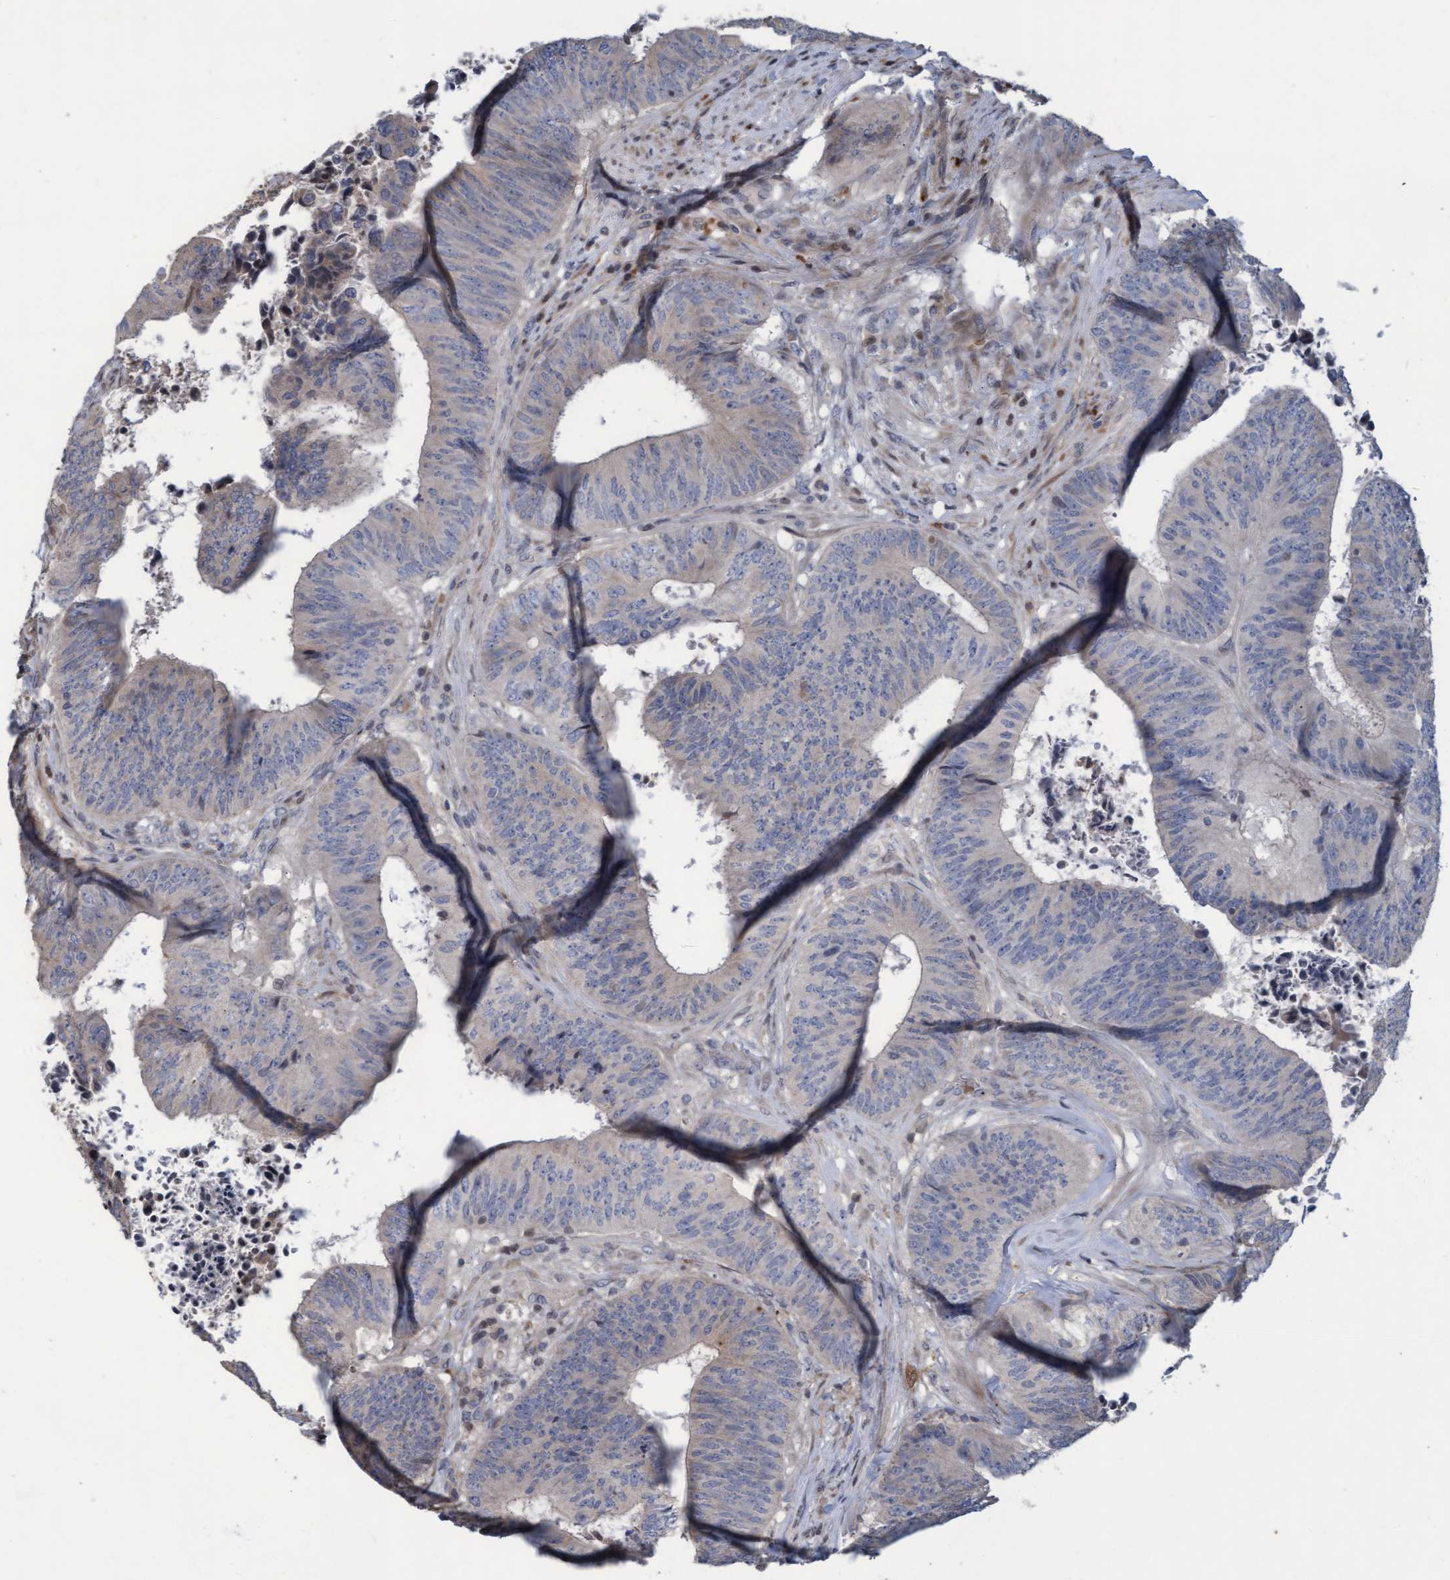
{"staining": {"intensity": "weak", "quantity": "<25%", "location": "cytoplasmic/membranous"}, "tissue": "colorectal cancer", "cell_type": "Tumor cells", "image_type": "cancer", "snomed": [{"axis": "morphology", "description": "Adenocarcinoma, NOS"}, {"axis": "topography", "description": "Rectum"}], "caption": "High magnification brightfield microscopy of adenocarcinoma (colorectal) stained with DAB (brown) and counterstained with hematoxylin (blue): tumor cells show no significant expression. Brightfield microscopy of immunohistochemistry (IHC) stained with DAB (brown) and hematoxylin (blue), captured at high magnification.", "gene": "KCNC2", "patient": {"sex": "male", "age": 72}}